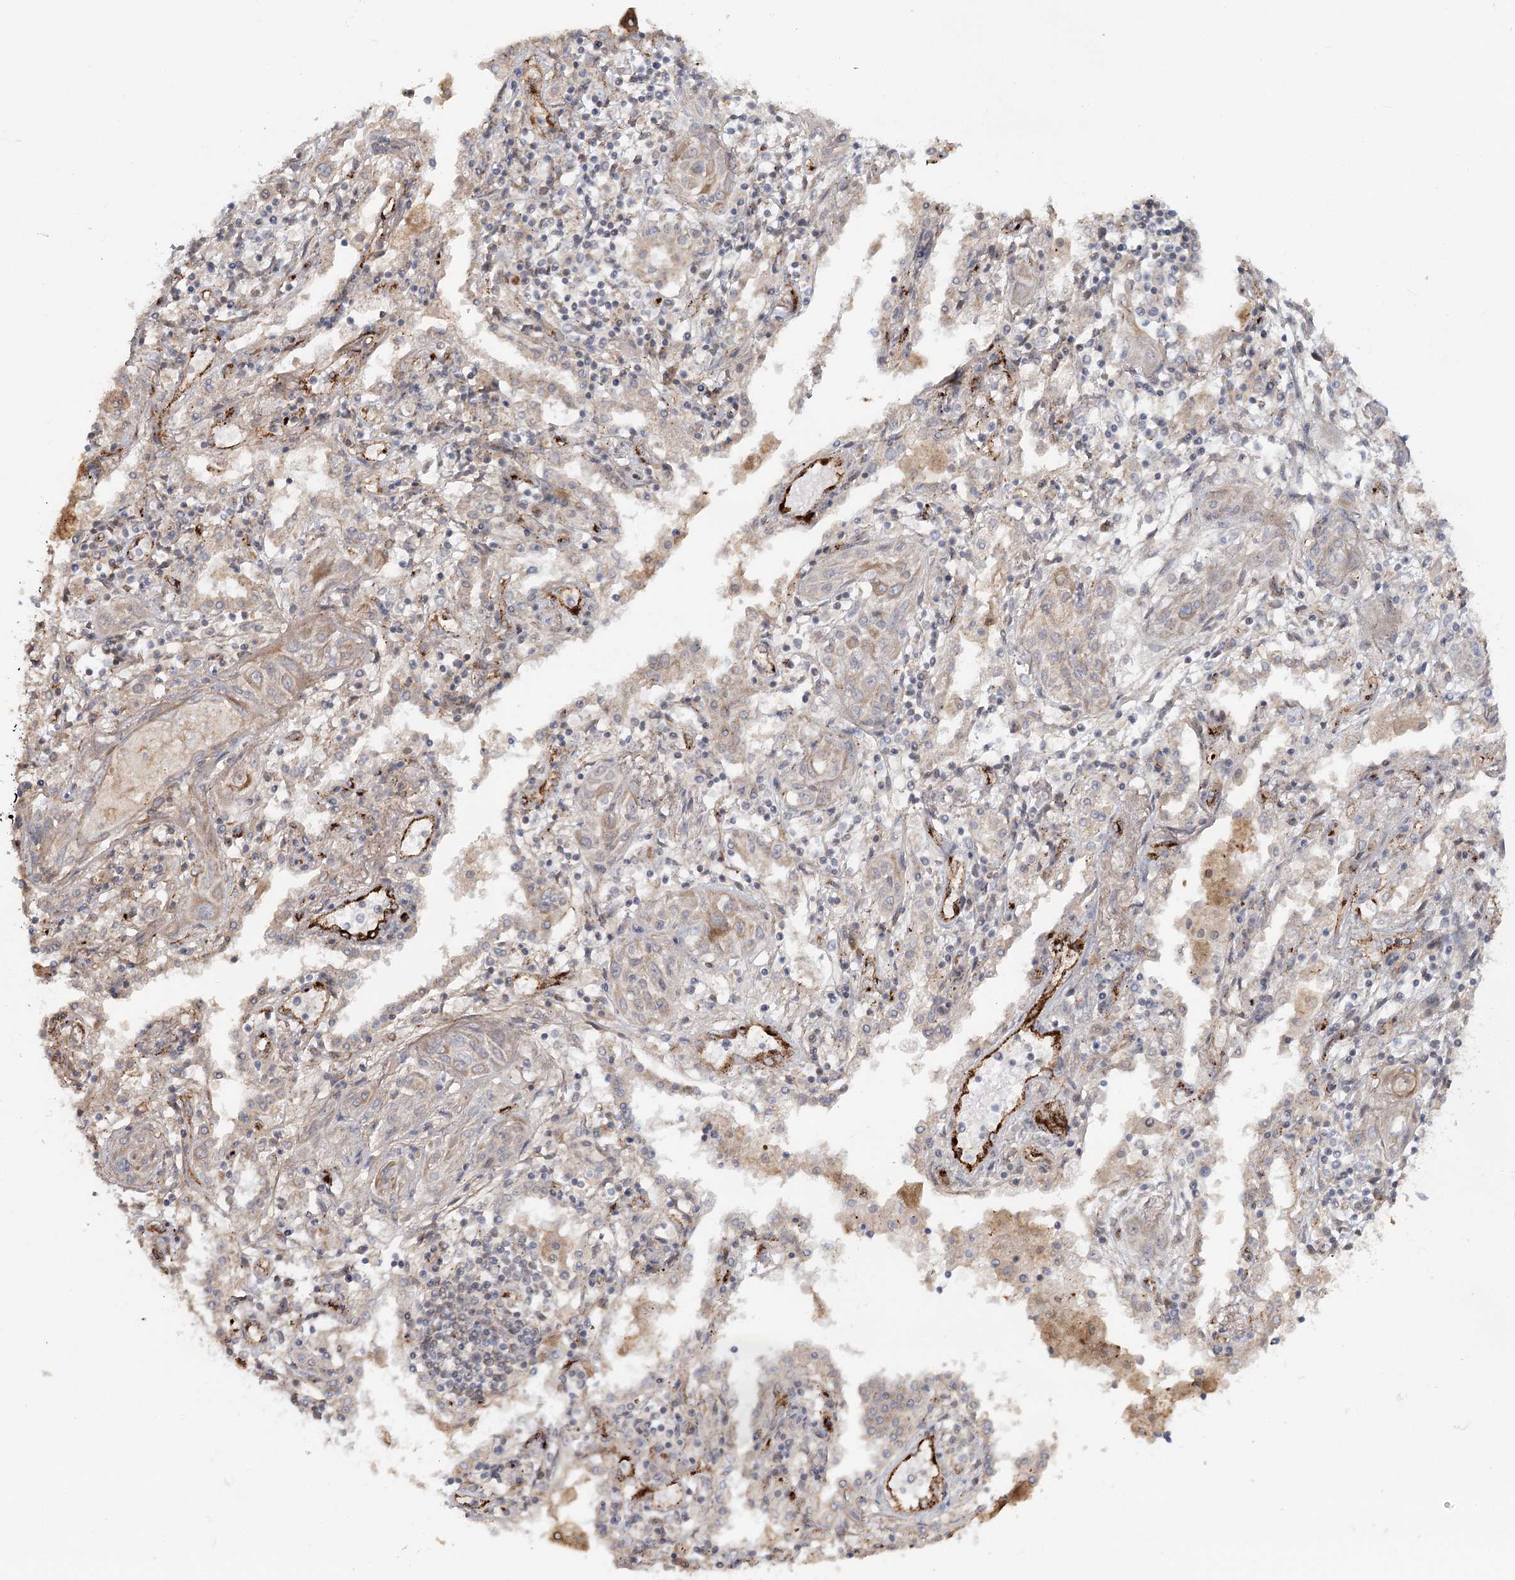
{"staining": {"intensity": "weak", "quantity": "<25%", "location": "cytoplasmic/membranous"}, "tissue": "lung cancer", "cell_type": "Tumor cells", "image_type": "cancer", "snomed": [{"axis": "morphology", "description": "Squamous cell carcinoma, NOS"}, {"axis": "topography", "description": "Lung"}], "caption": "High magnification brightfield microscopy of lung cancer stained with DAB (brown) and counterstained with hematoxylin (blue): tumor cells show no significant staining.", "gene": "KBTBD4", "patient": {"sex": "female", "age": 47}}